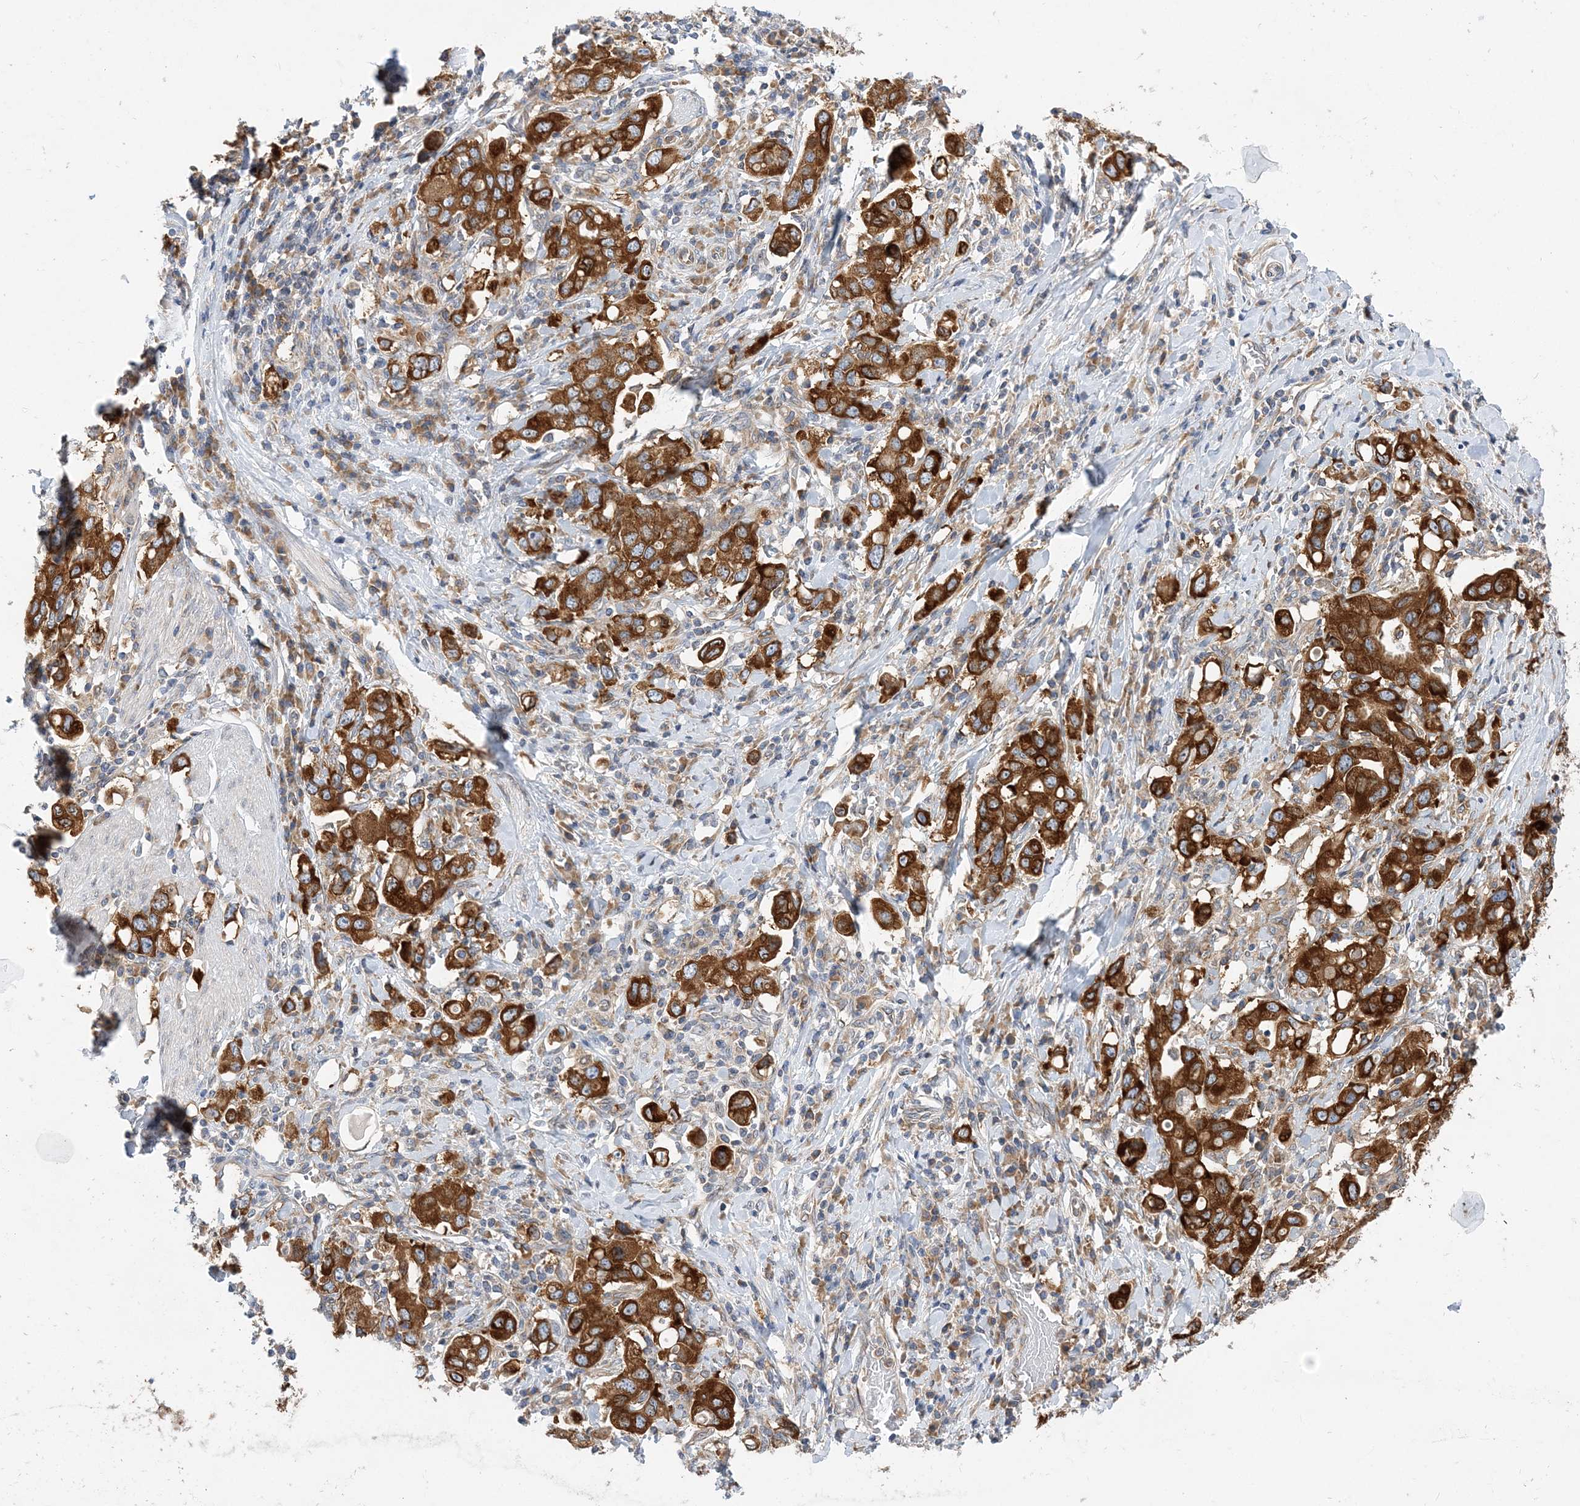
{"staining": {"intensity": "strong", "quantity": ">75%", "location": "cytoplasmic/membranous"}, "tissue": "stomach cancer", "cell_type": "Tumor cells", "image_type": "cancer", "snomed": [{"axis": "morphology", "description": "Adenocarcinoma, NOS"}, {"axis": "topography", "description": "Stomach, upper"}], "caption": "The immunohistochemical stain shows strong cytoplasmic/membranous positivity in tumor cells of adenocarcinoma (stomach) tissue.", "gene": "LARP4B", "patient": {"sex": "male", "age": 62}}